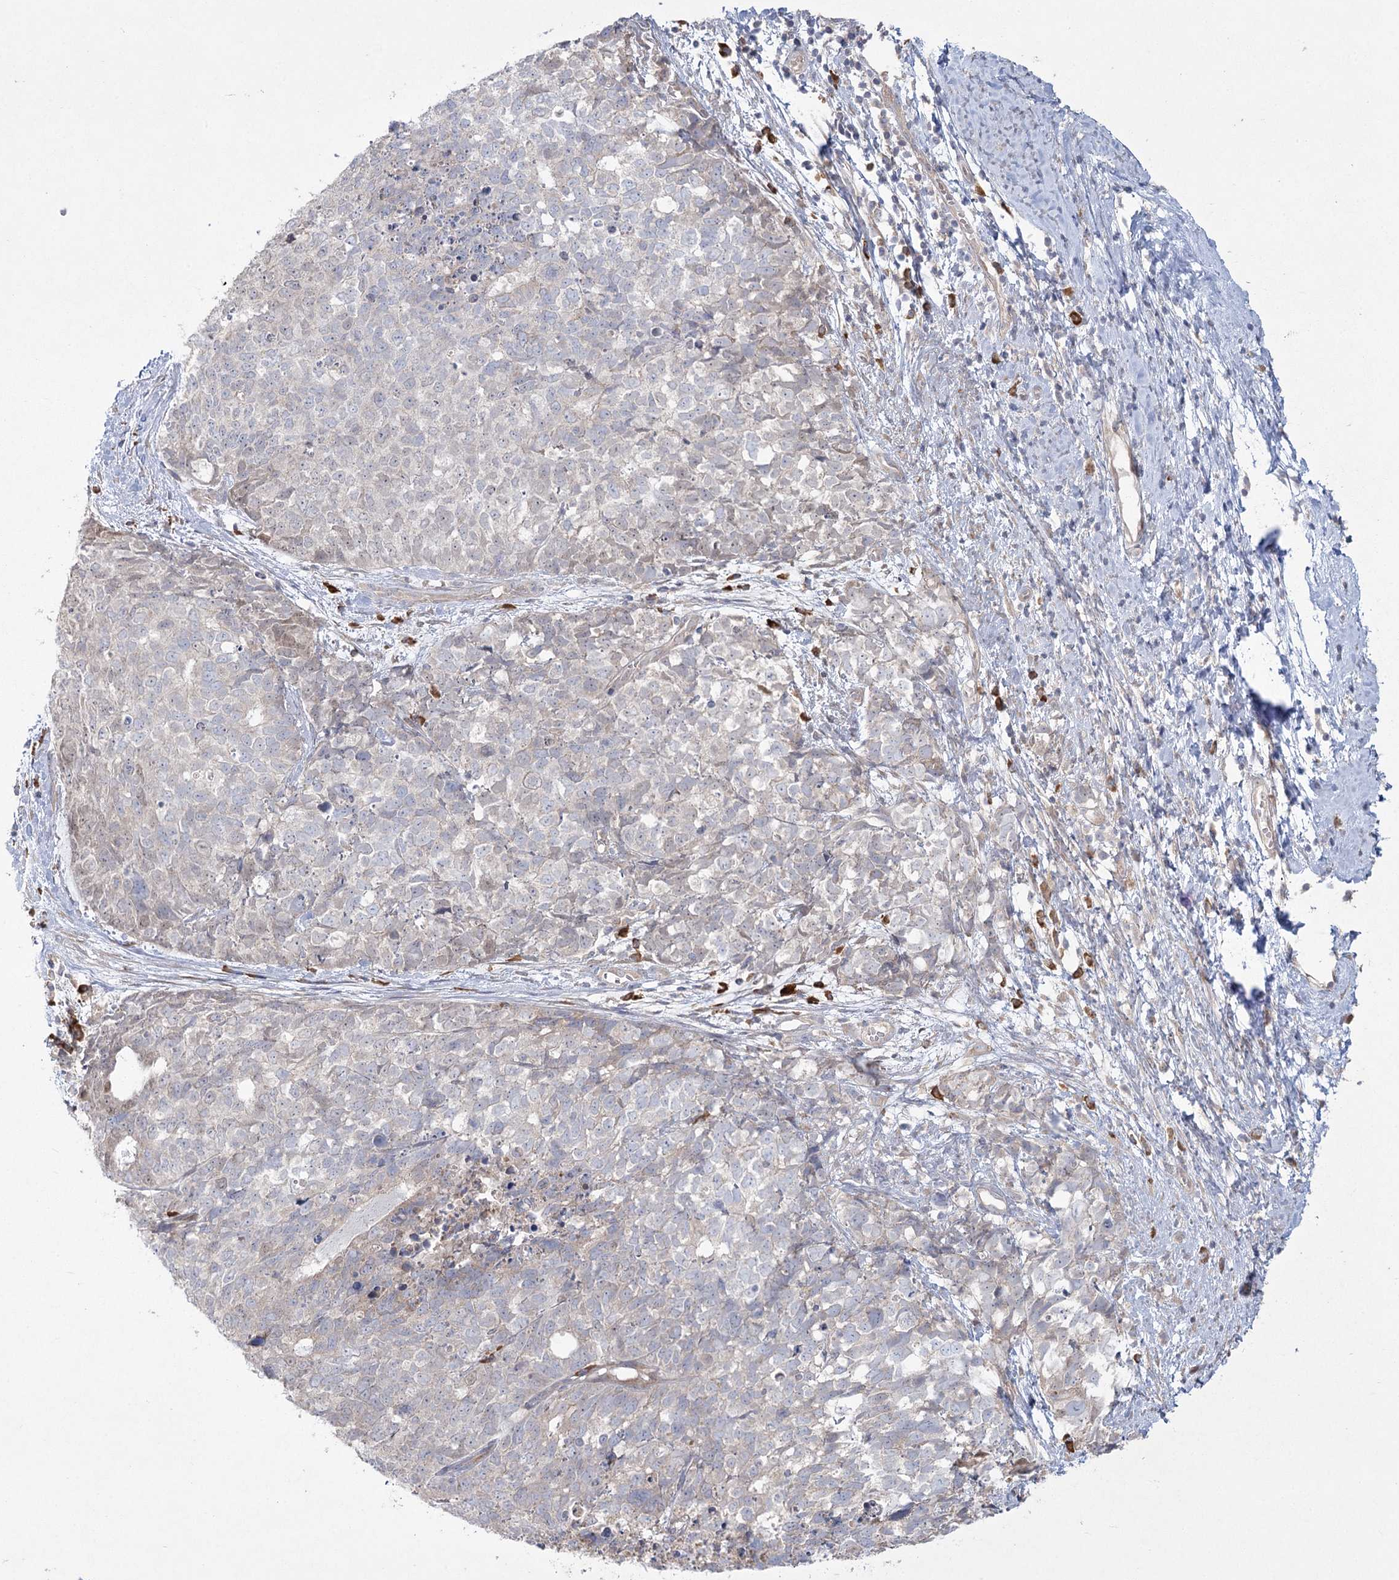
{"staining": {"intensity": "negative", "quantity": "none", "location": "none"}, "tissue": "cervical cancer", "cell_type": "Tumor cells", "image_type": "cancer", "snomed": [{"axis": "morphology", "description": "Squamous cell carcinoma, NOS"}, {"axis": "topography", "description": "Cervix"}], "caption": "Immunohistochemical staining of human cervical squamous cell carcinoma exhibits no significant positivity in tumor cells.", "gene": "CAMTA1", "patient": {"sex": "female", "age": 63}}